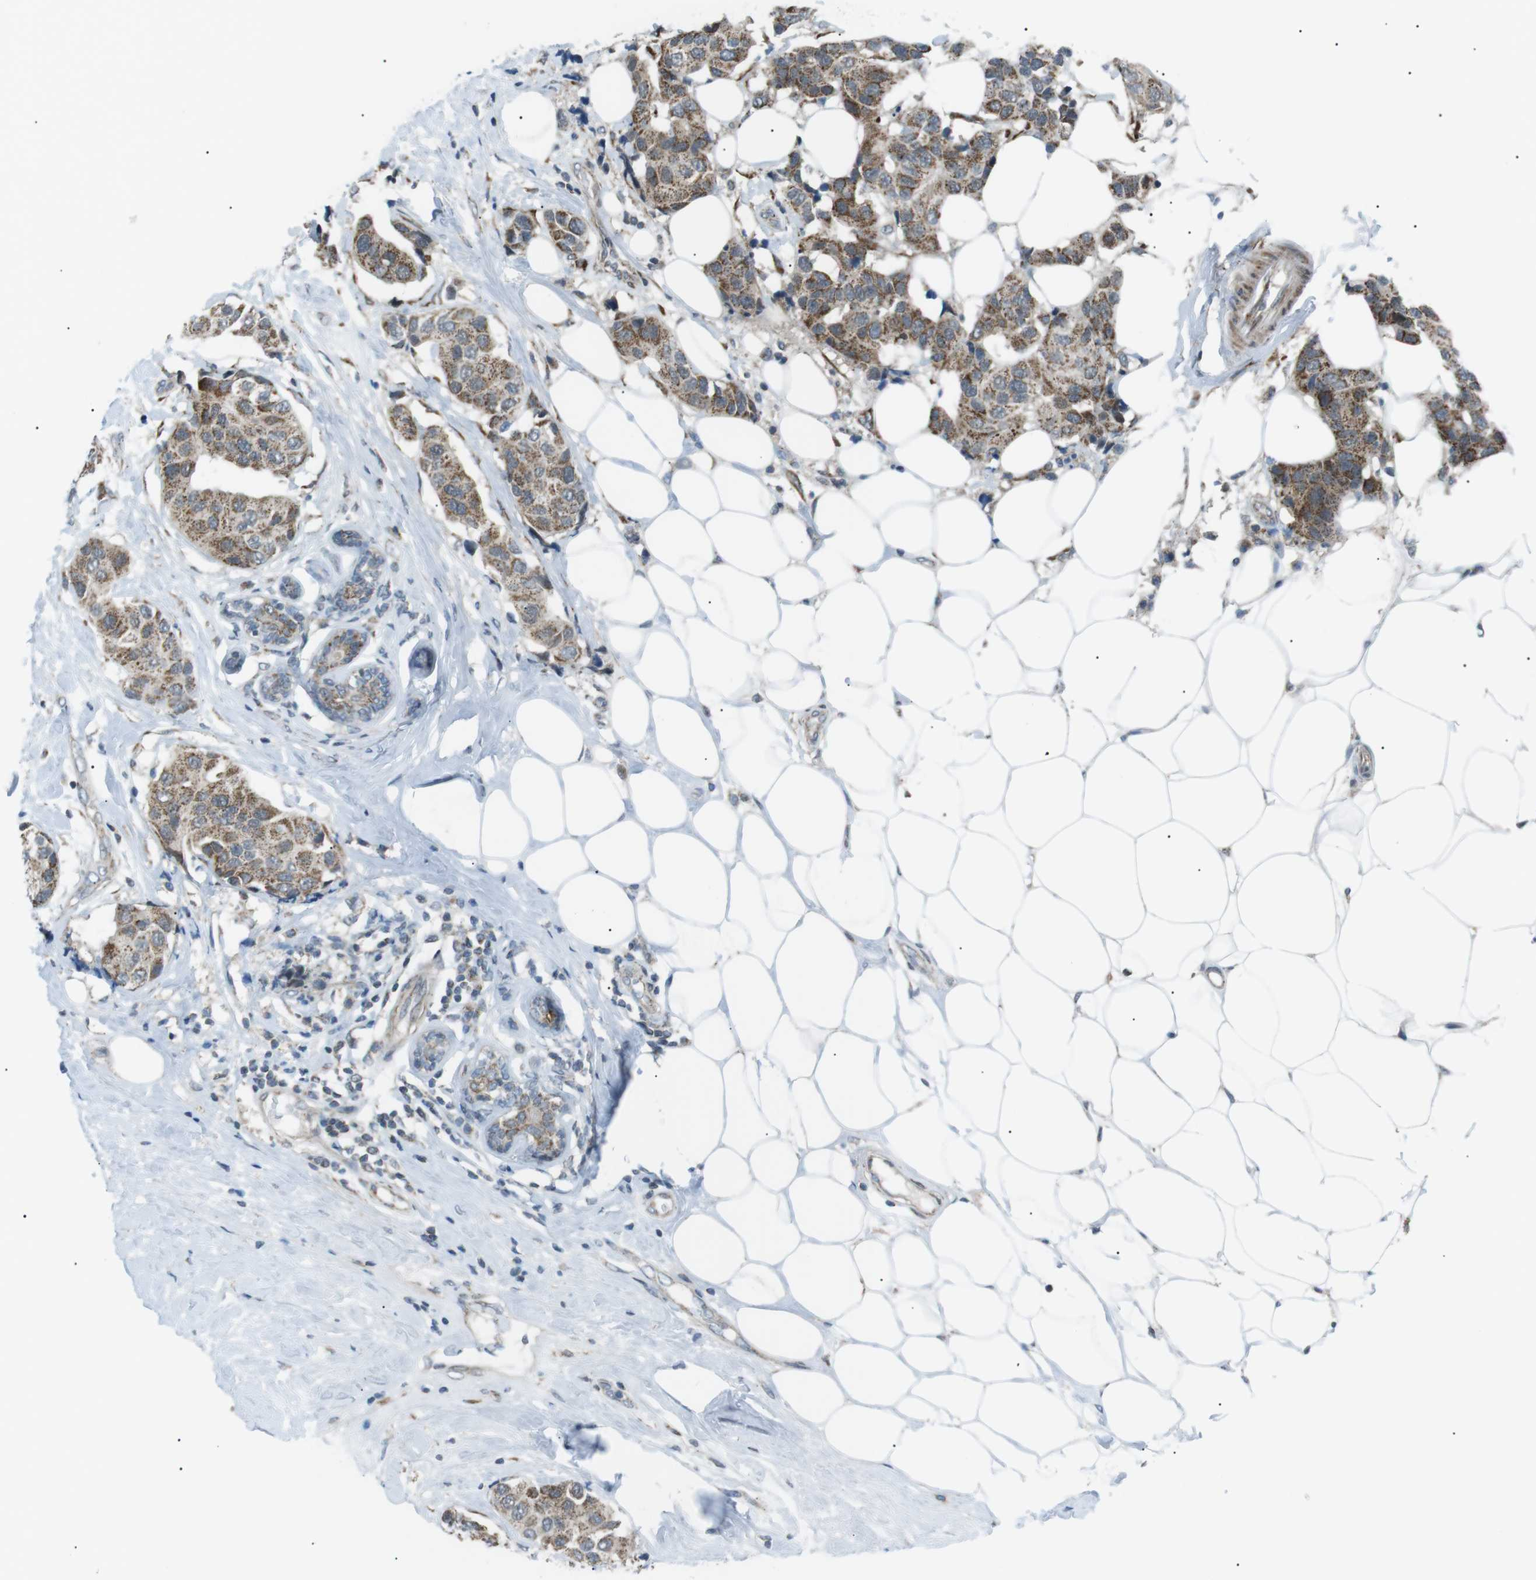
{"staining": {"intensity": "moderate", "quantity": ">75%", "location": "cytoplasmic/membranous"}, "tissue": "breast cancer", "cell_type": "Tumor cells", "image_type": "cancer", "snomed": [{"axis": "morphology", "description": "Normal tissue, NOS"}, {"axis": "morphology", "description": "Duct carcinoma"}, {"axis": "topography", "description": "Breast"}], "caption": "About >75% of tumor cells in human infiltrating ductal carcinoma (breast) exhibit moderate cytoplasmic/membranous protein positivity as visualized by brown immunohistochemical staining.", "gene": "ARID5B", "patient": {"sex": "female", "age": 39}}